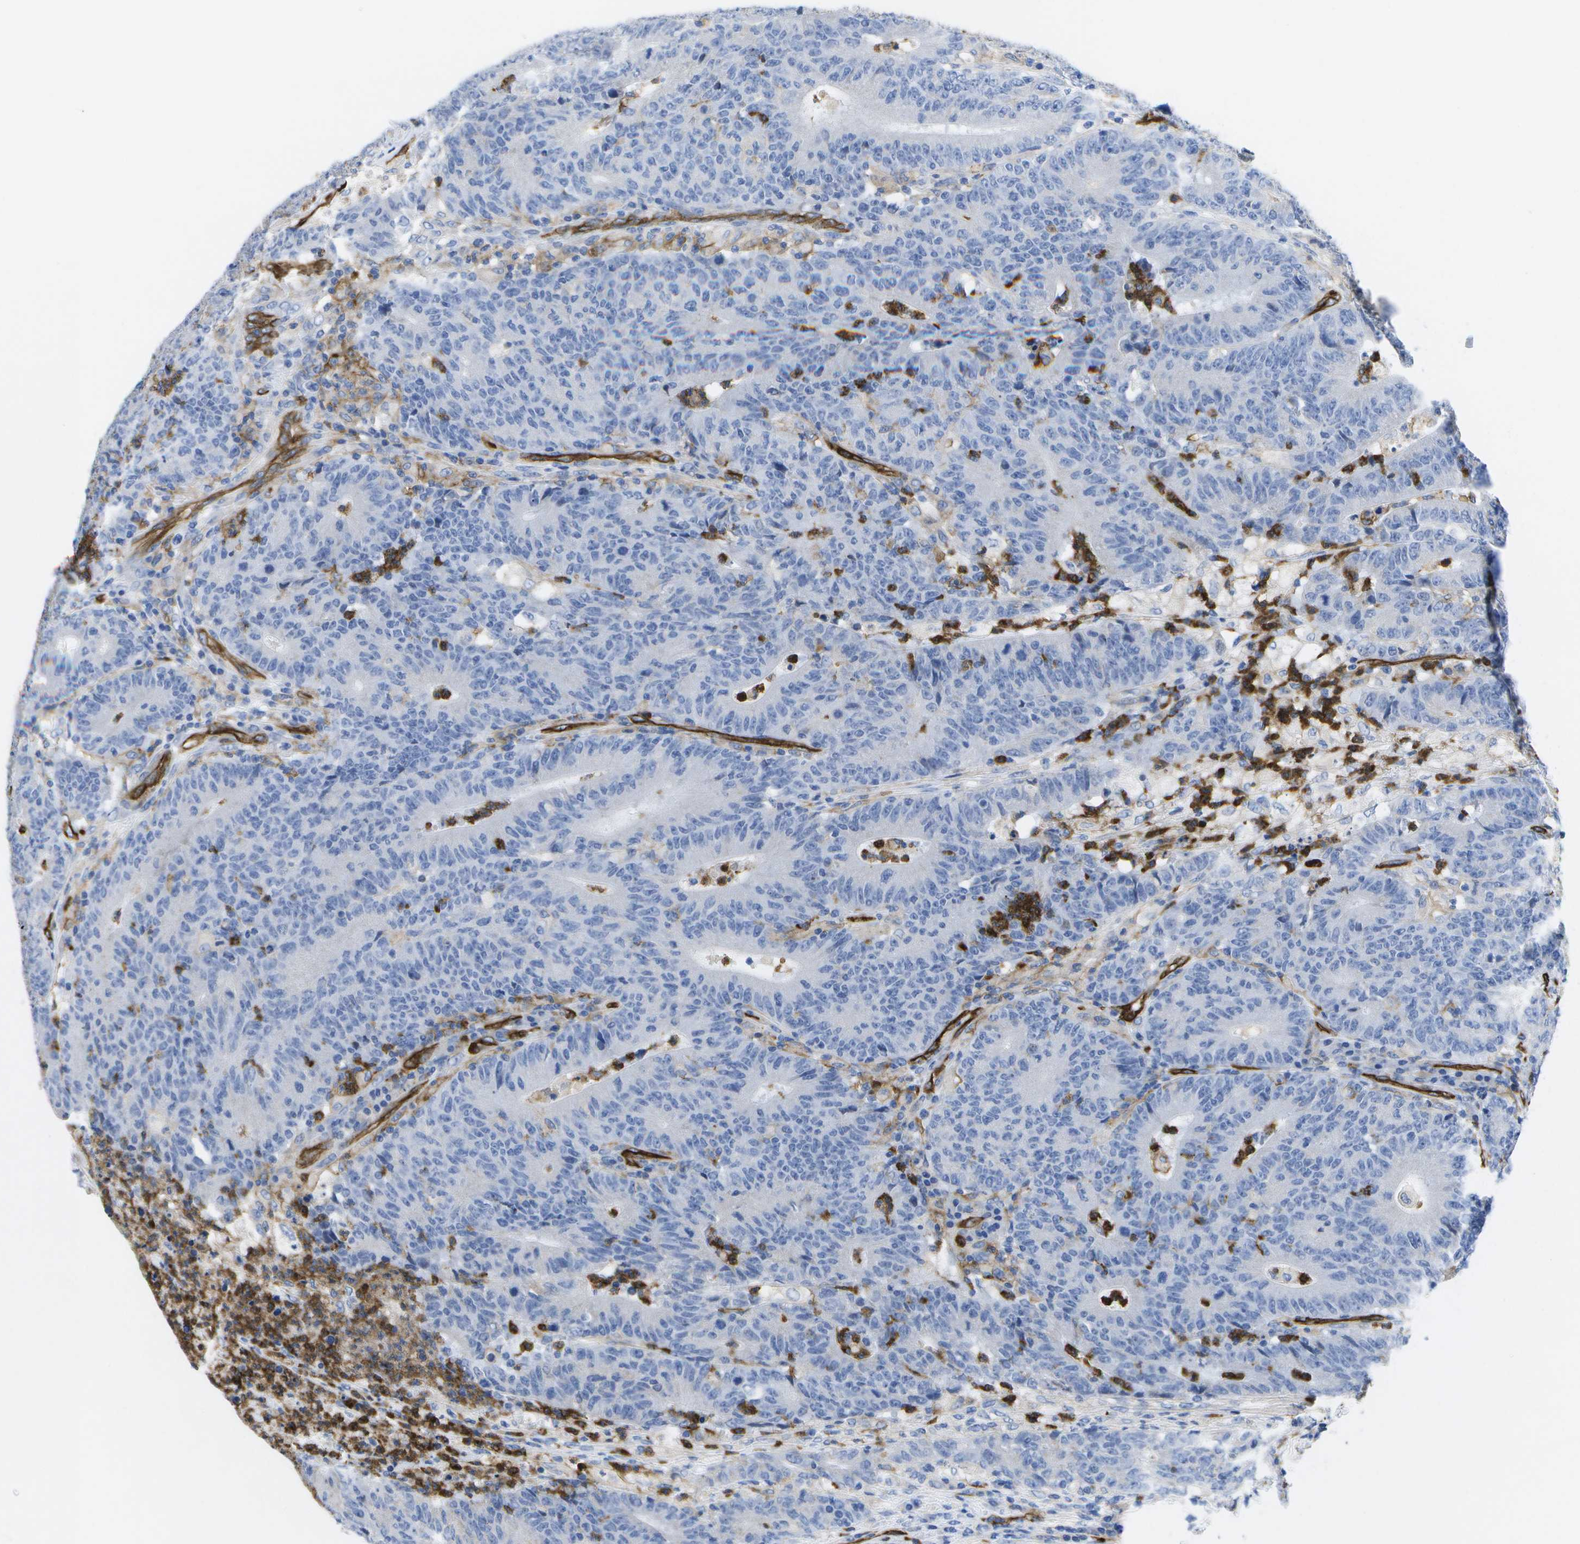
{"staining": {"intensity": "negative", "quantity": "none", "location": "none"}, "tissue": "colorectal cancer", "cell_type": "Tumor cells", "image_type": "cancer", "snomed": [{"axis": "morphology", "description": "Normal tissue, NOS"}, {"axis": "morphology", "description": "Adenocarcinoma, NOS"}, {"axis": "topography", "description": "Colon"}], "caption": "This is a micrograph of IHC staining of adenocarcinoma (colorectal), which shows no expression in tumor cells. (IHC, brightfield microscopy, high magnification).", "gene": "DYSF", "patient": {"sex": "female", "age": 75}}